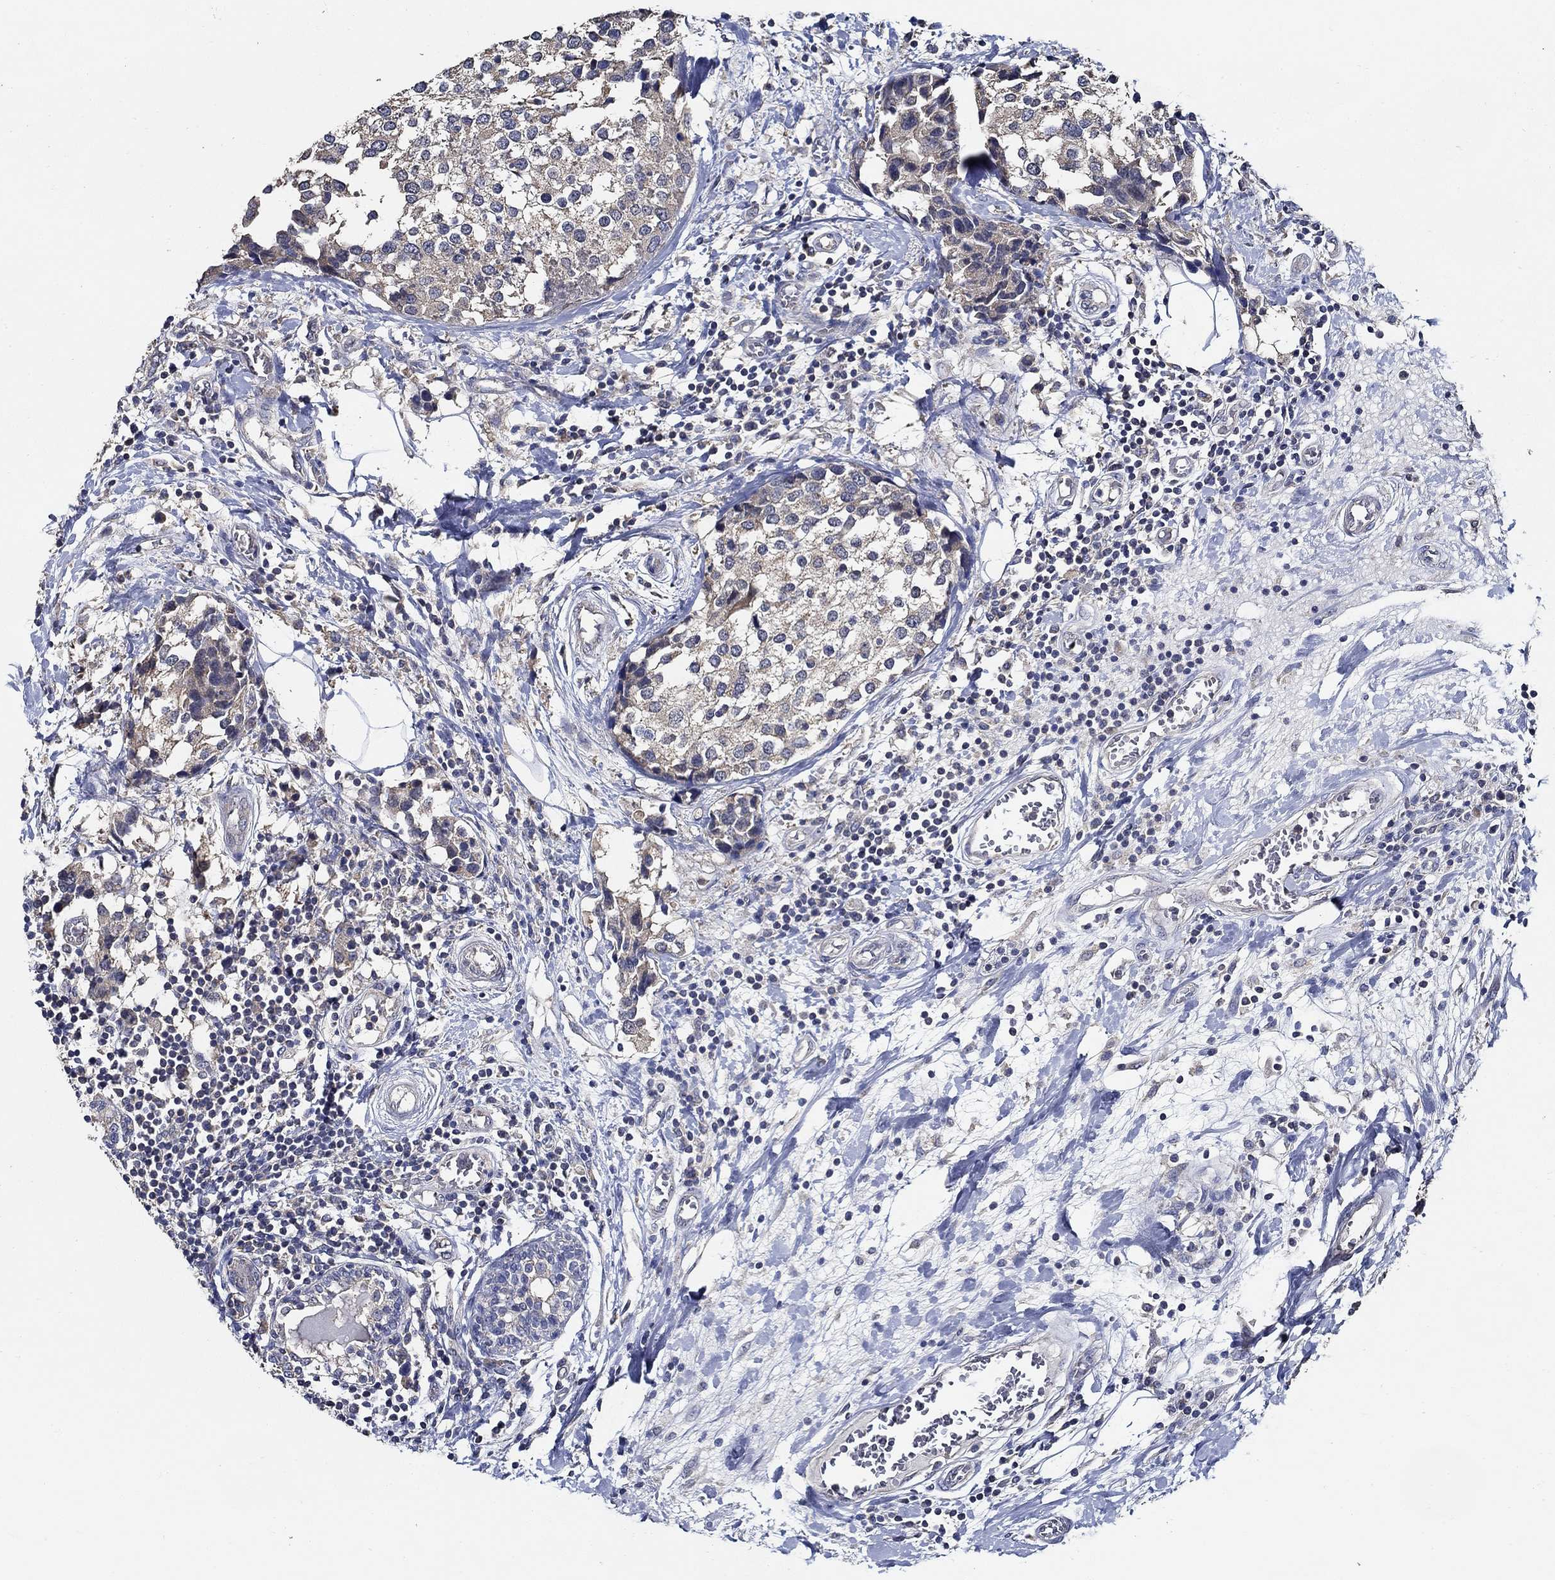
{"staining": {"intensity": "weak", "quantity": "25%-75%", "location": "cytoplasmic/membranous"}, "tissue": "breast cancer", "cell_type": "Tumor cells", "image_type": "cancer", "snomed": [{"axis": "morphology", "description": "Lobular carcinoma"}, {"axis": "topography", "description": "Breast"}], "caption": "Human breast cancer stained with a brown dye reveals weak cytoplasmic/membranous positive positivity in about 25%-75% of tumor cells.", "gene": "WDR53", "patient": {"sex": "female", "age": 59}}